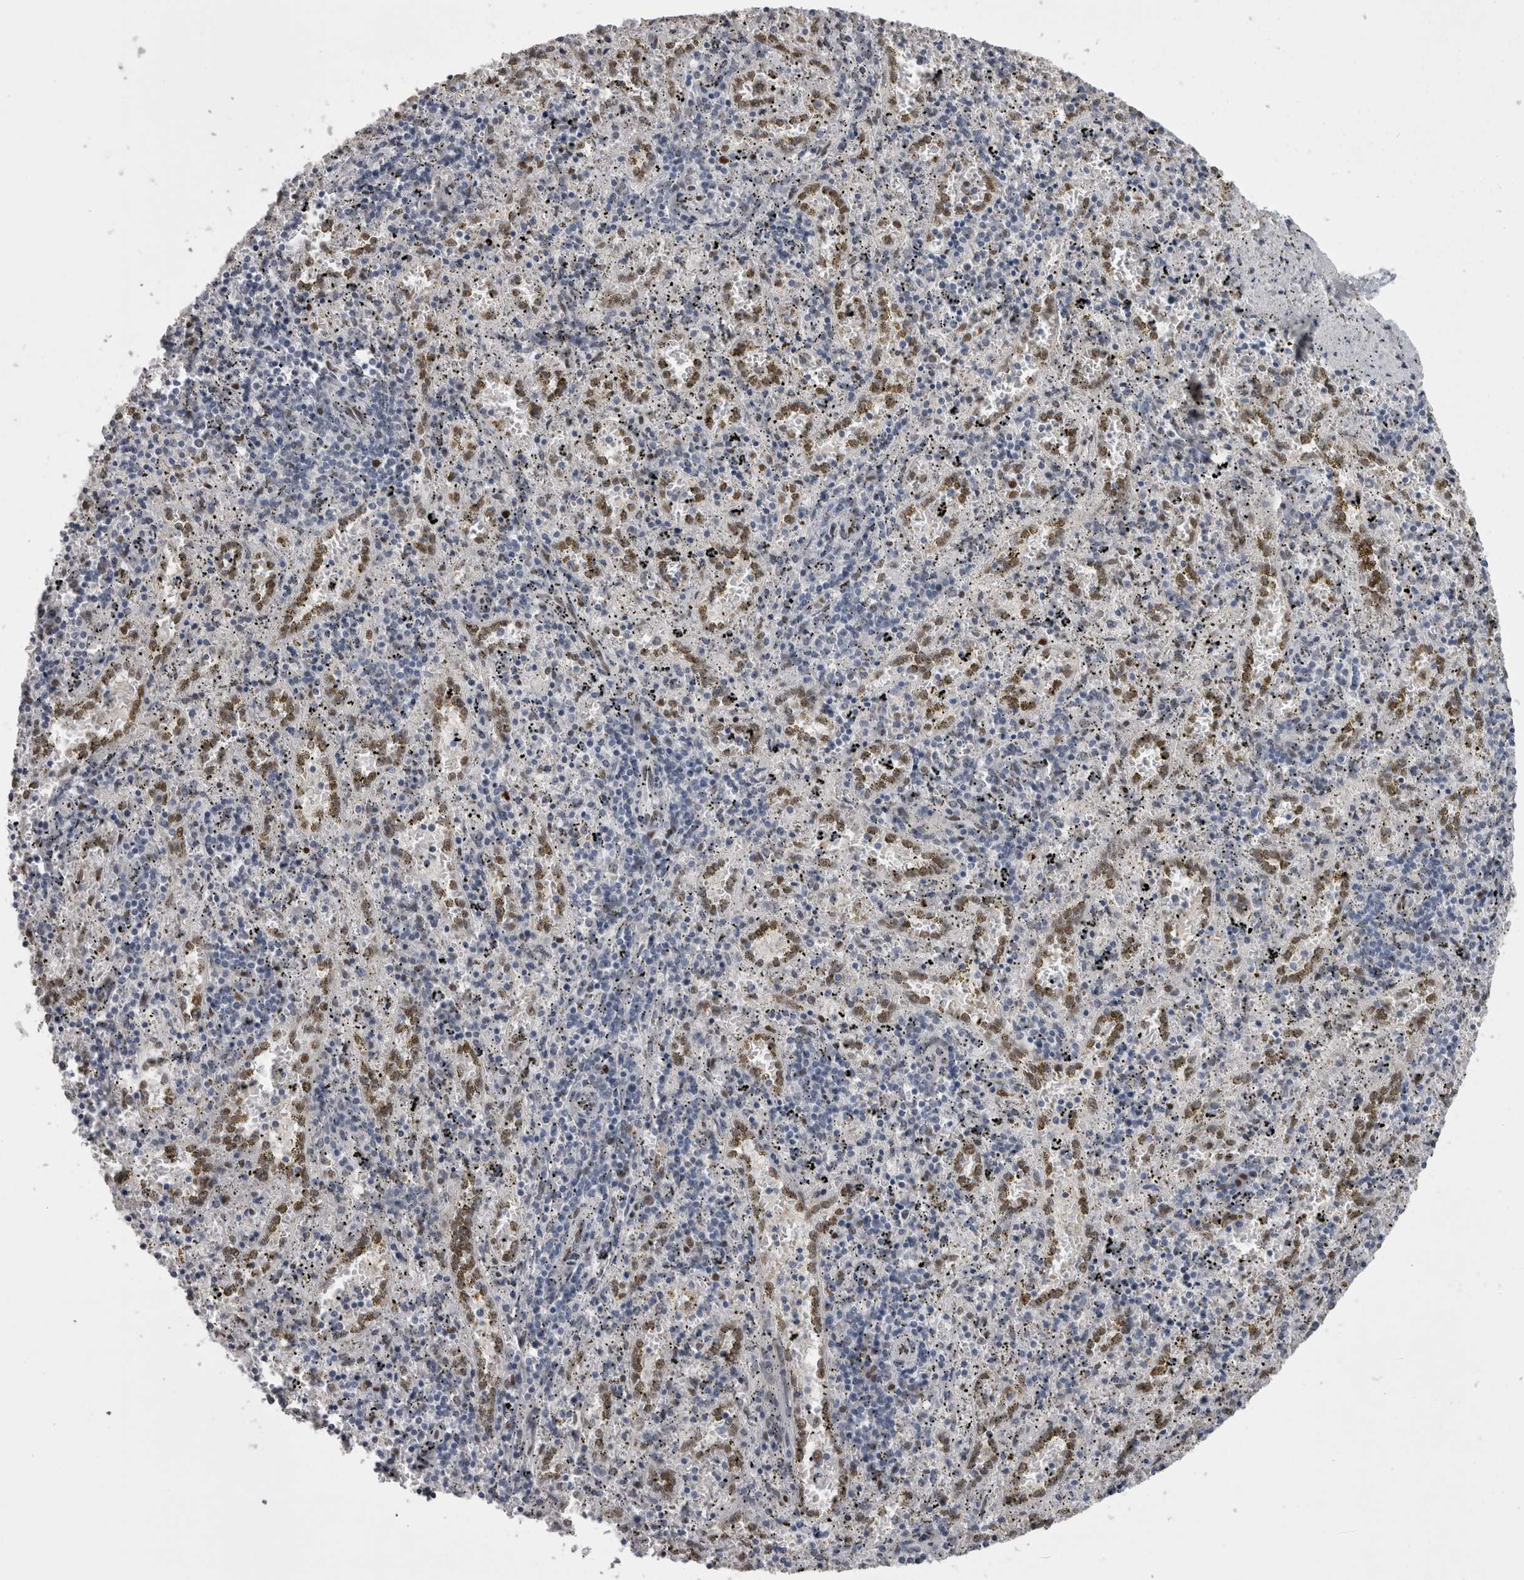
{"staining": {"intensity": "weak", "quantity": "<25%", "location": "nuclear"}, "tissue": "spleen", "cell_type": "Cells in red pulp", "image_type": "normal", "snomed": [{"axis": "morphology", "description": "Normal tissue, NOS"}, {"axis": "topography", "description": "Spleen"}], "caption": "A high-resolution micrograph shows immunohistochemistry (IHC) staining of benign spleen, which reveals no significant positivity in cells in red pulp. (Stains: DAB IHC with hematoxylin counter stain, Microscopy: brightfield microscopy at high magnification).", "gene": "C1orf54", "patient": {"sex": "male", "age": 11}}